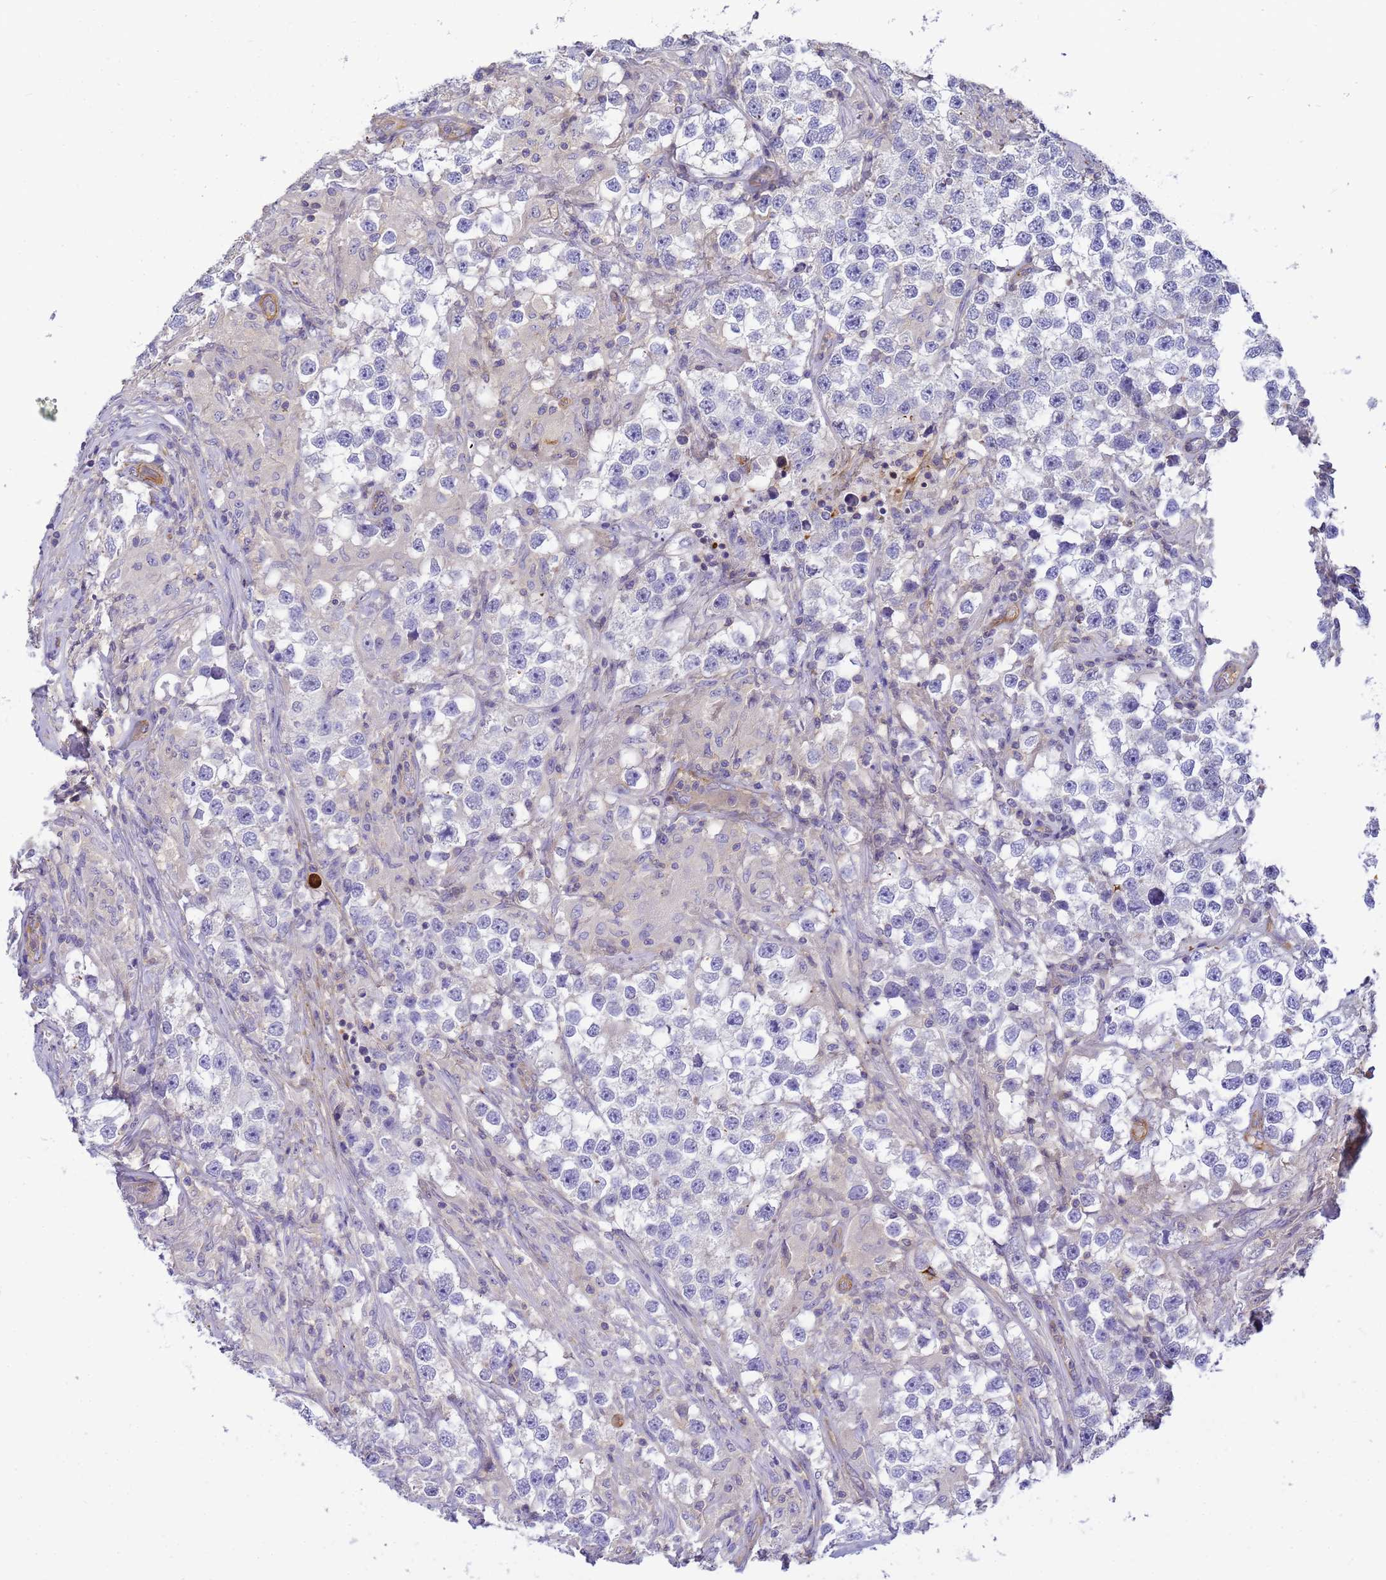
{"staining": {"intensity": "negative", "quantity": "none", "location": "none"}, "tissue": "testis cancer", "cell_type": "Tumor cells", "image_type": "cancer", "snomed": [{"axis": "morphology", "description": "Seminoma, NOS"}, {"axis": "topography", "description": "Testis"}], "caption": "Tumor cells are negative for protein expression in human testis cancer.", "gene": "MYL12A", "patient": {"sex": "male", "age": 46}}